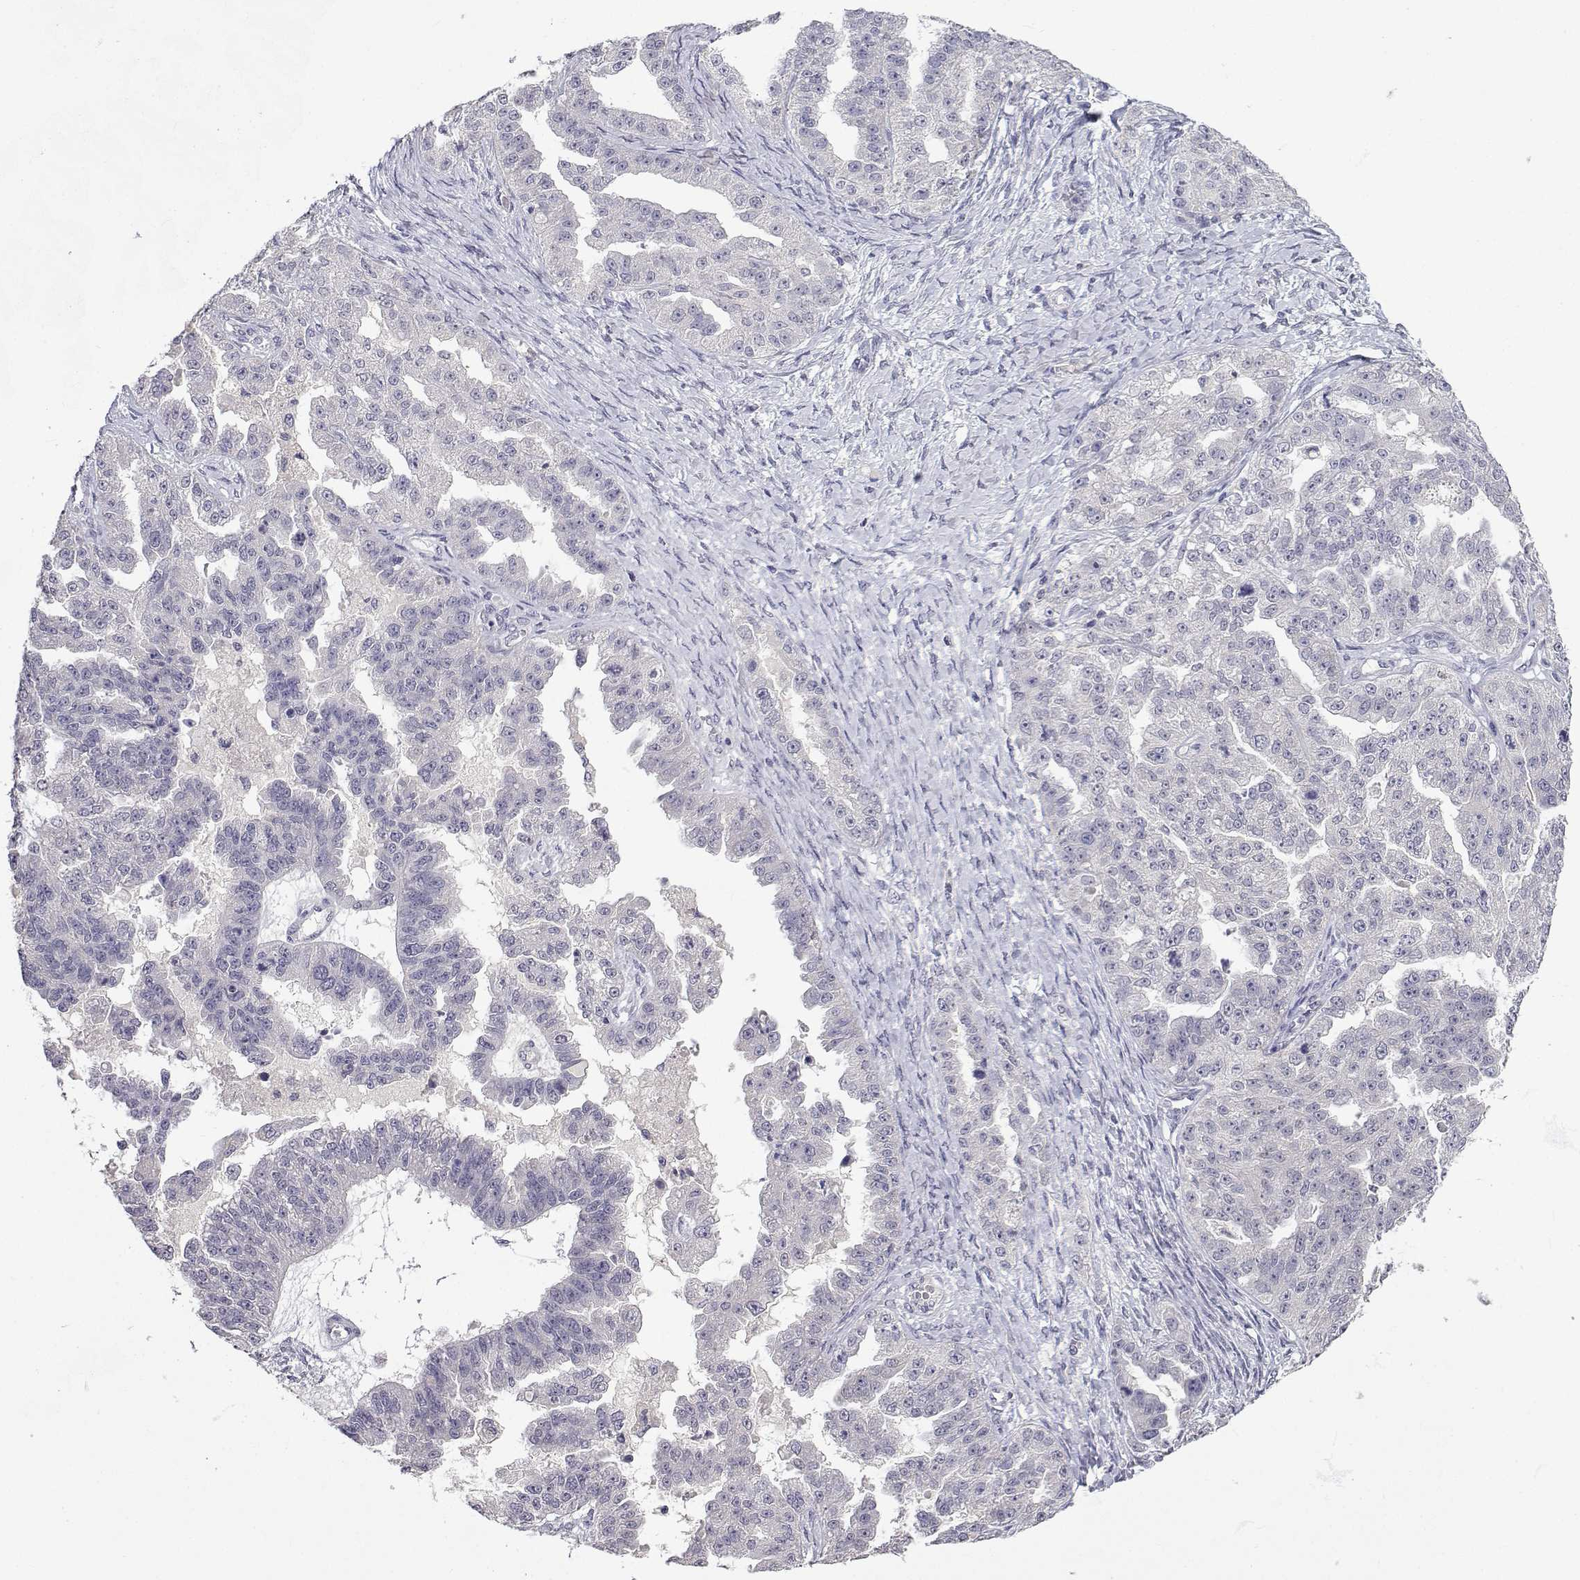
{"staining": {"intensity": "negative", "quantity": "none", "location": "none"}, "tissue": "ovarian cancer", "cell_type": "Tumor cells", "image_type": "cancer", "snomed": [{"axis": "morphology", "description": "Cystadenocarcinoma, serous, NOS"}, {"axis": "topography", "description": "Ovary"}], "caption": "Immunohistochemistry image of ovarian cancer stained for a protein (brown), which displays no positivity in tumor cells.", "gene": "SLC6A3", "patient": {"sex": "female", "age": 58}}